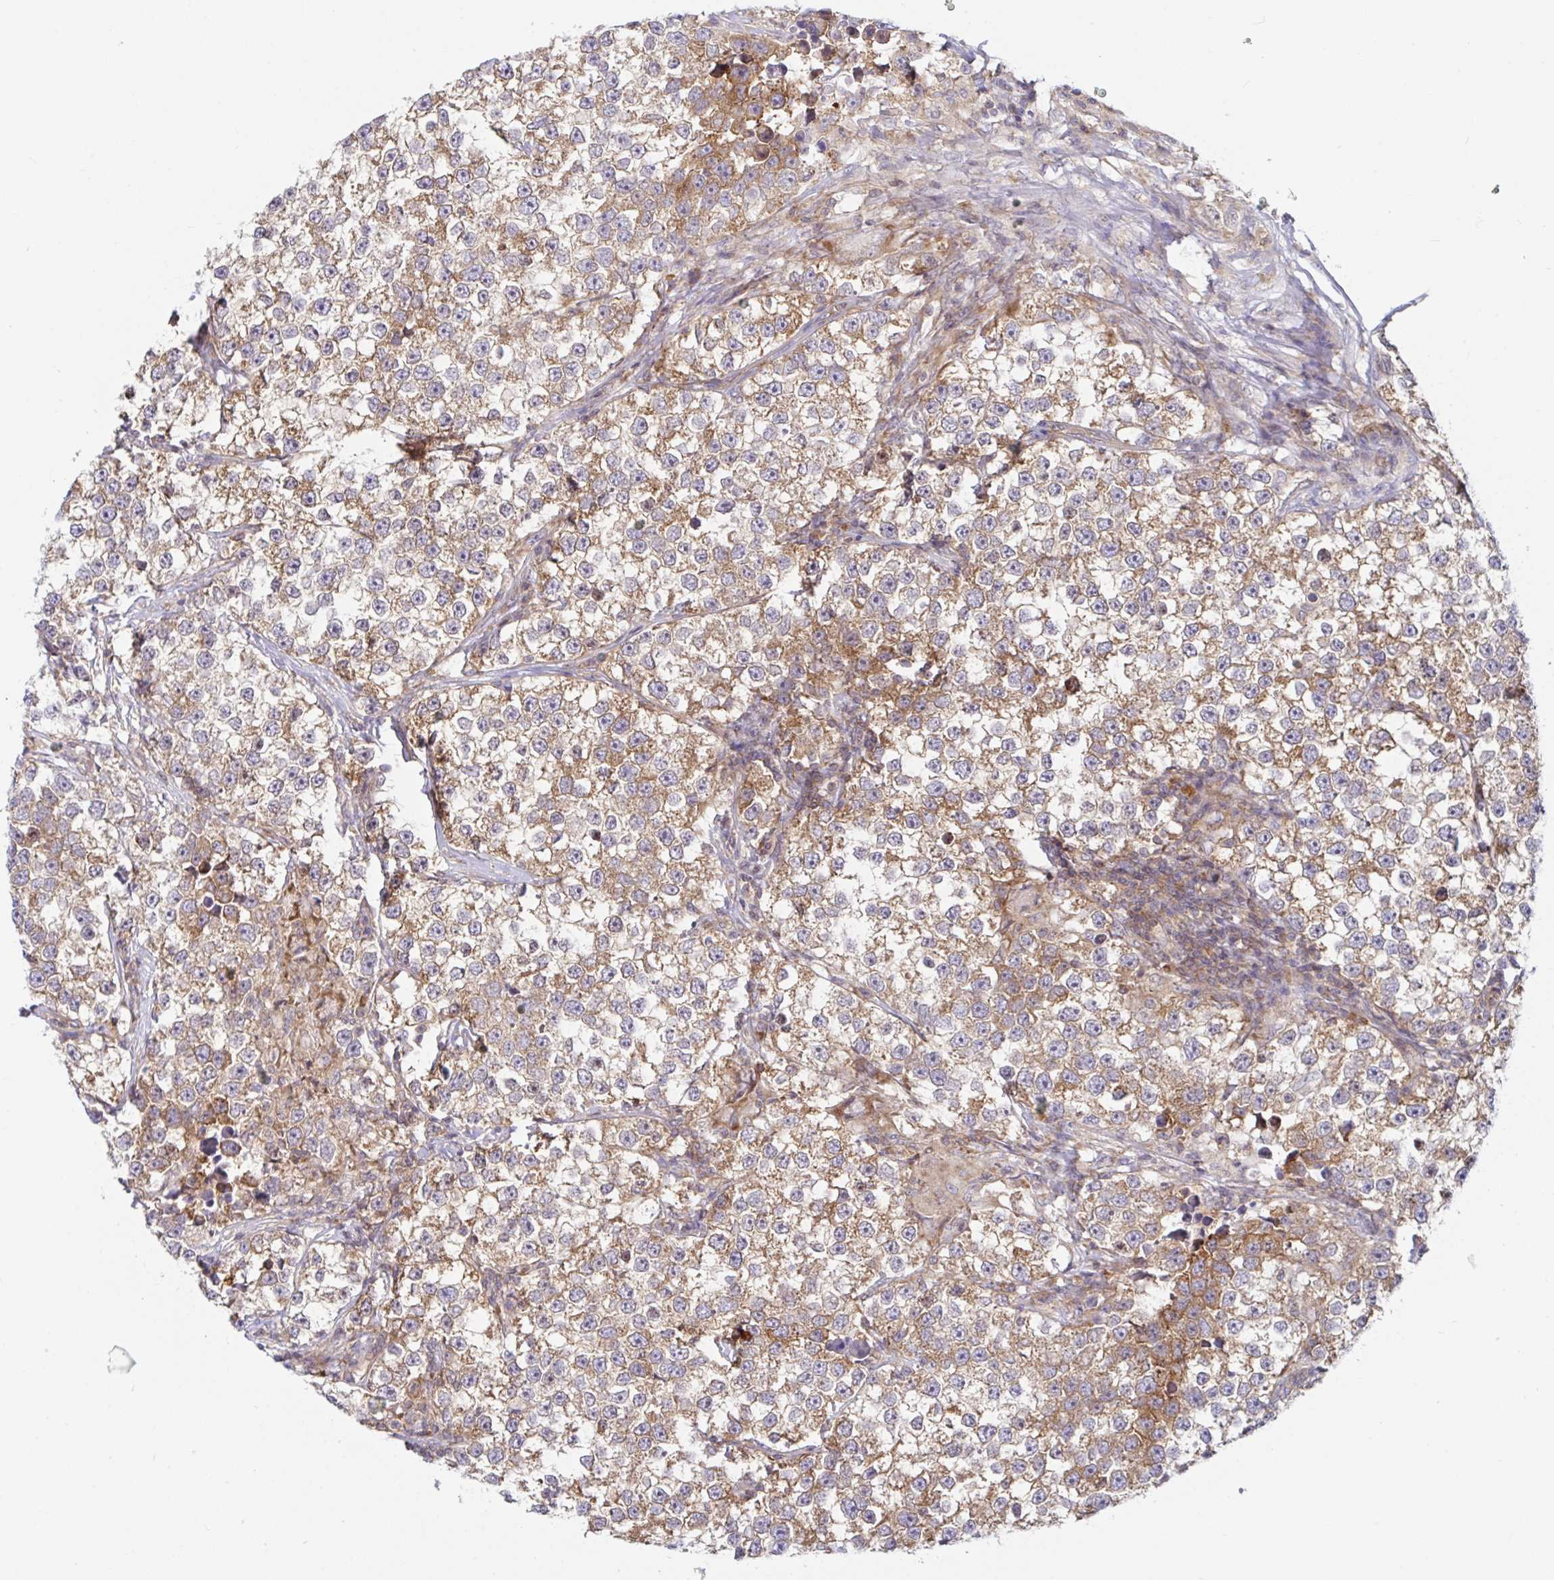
{"staining": {"intensity": "moderate", "quantity": ">75%", "location": "cytoplasmic/membranous"}, "tissue": "testis cancer", "cell_type": "Tumor cells", "image_type": "cancer", "snomed": [{"axis": "morphology", "description": "Seminoma, NOS"}, {"axis": "topography", "description": "Testis"}], "caption": "Immunohistochemistry (IHC) image of testis cancer stained for a protein (brown), which shows medium levels of moderate cytoplasmic/membranous expression in about >75% of tumor cells.", "gene": "LARP1", "patient": {"sex": "male", "age": 46}}